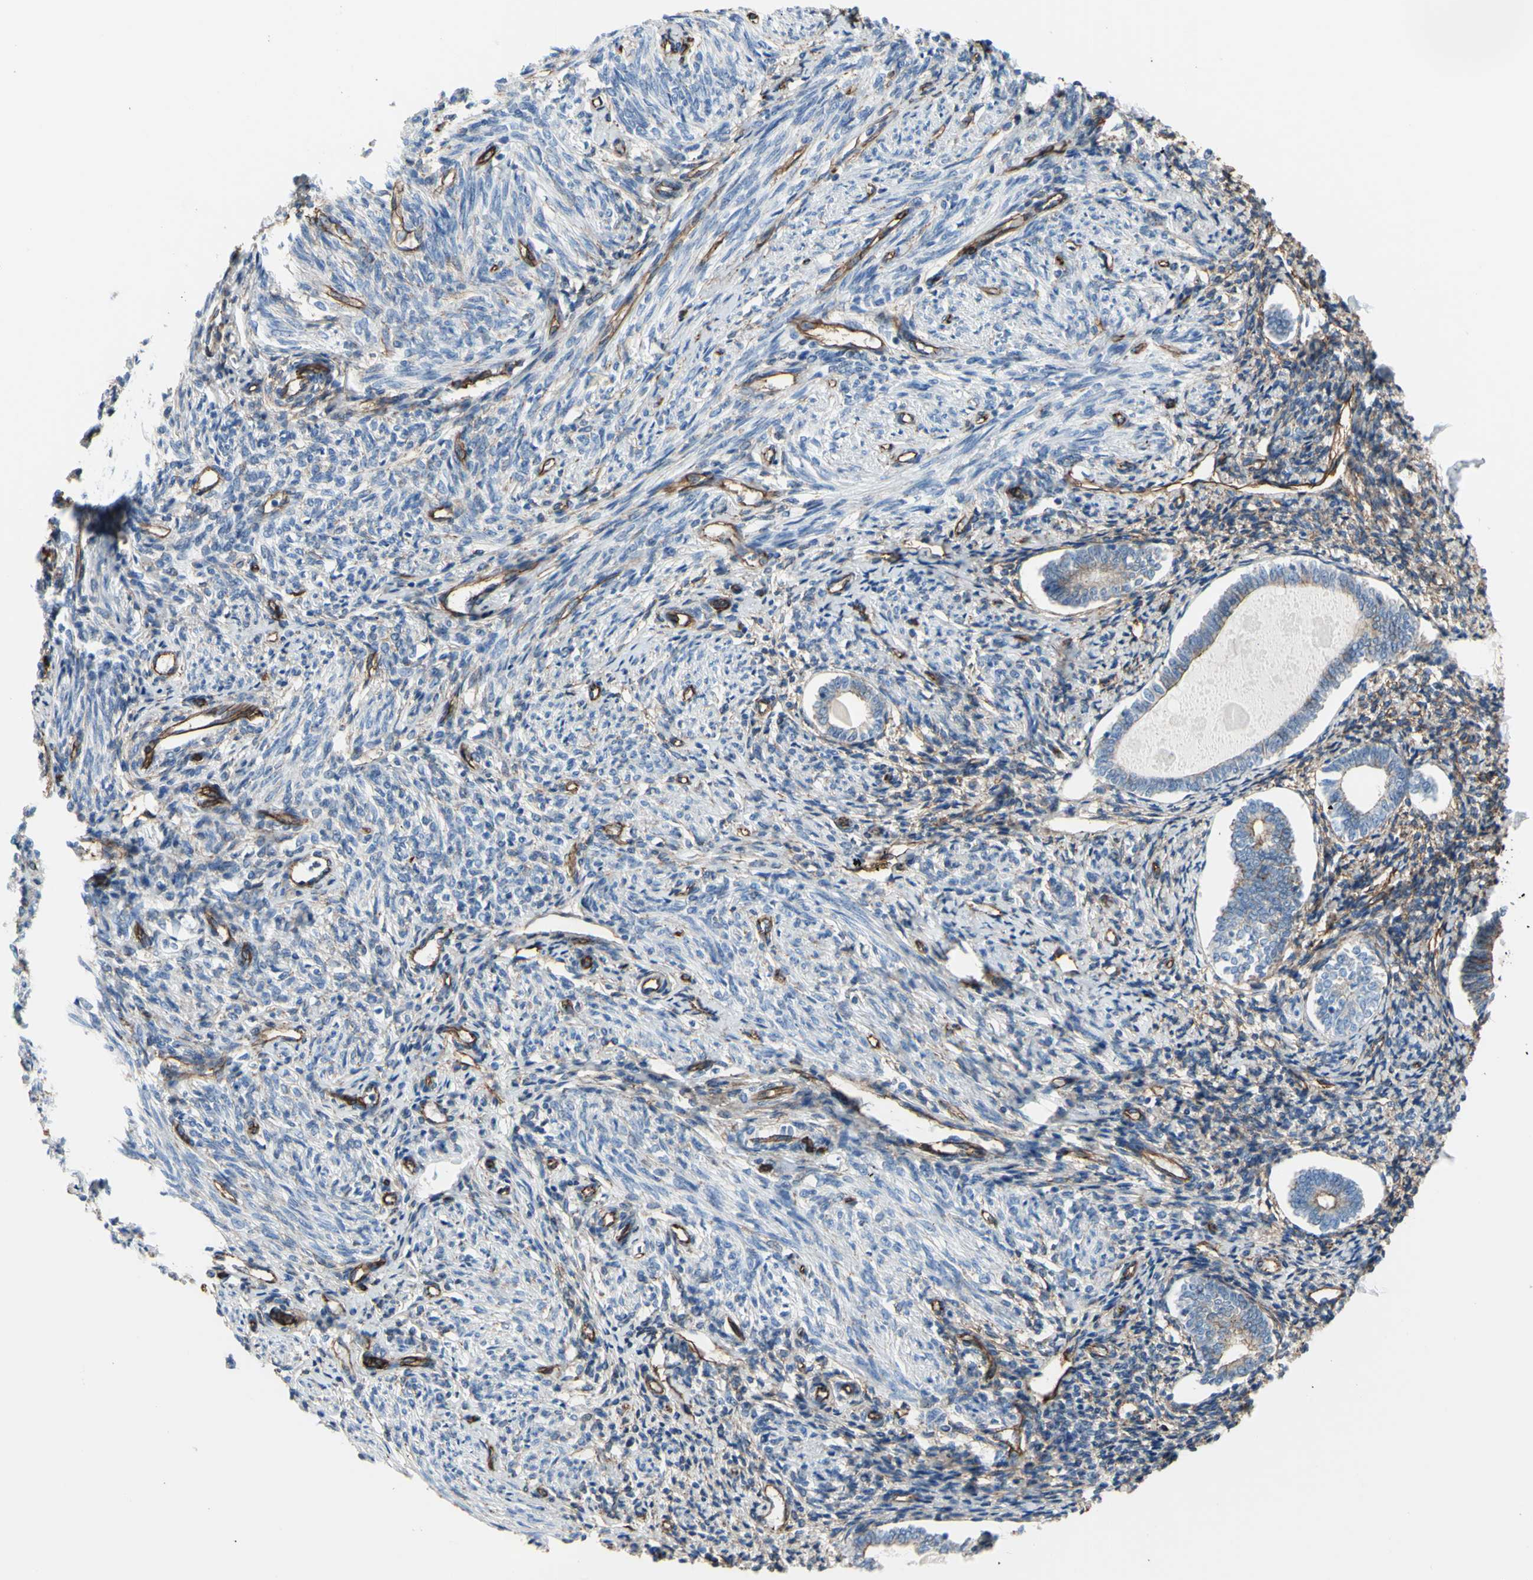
{"staining": {"intensity": "weak", "quantity": ">75%", "location": "cytoplasmic/membranous"}, "tissue": "endometrium", "cell_type": "Cells in endometrial stroma", "image_type": "normal", "snomed": [{"axis": "morphology", "description": "Normal tissue, NOS"}, {"axis": "topography", "description": "Endometrium"}], "caption": "A micrograph showing weak cytoplasmic/membranous positivity in approximately >75% of cells in endometrial stroma in unremarkable endometrium, as visualized by brown immunohistochemical staining.", "gene": "TPBG", "patient": {"sex": "female", "age": 71}}